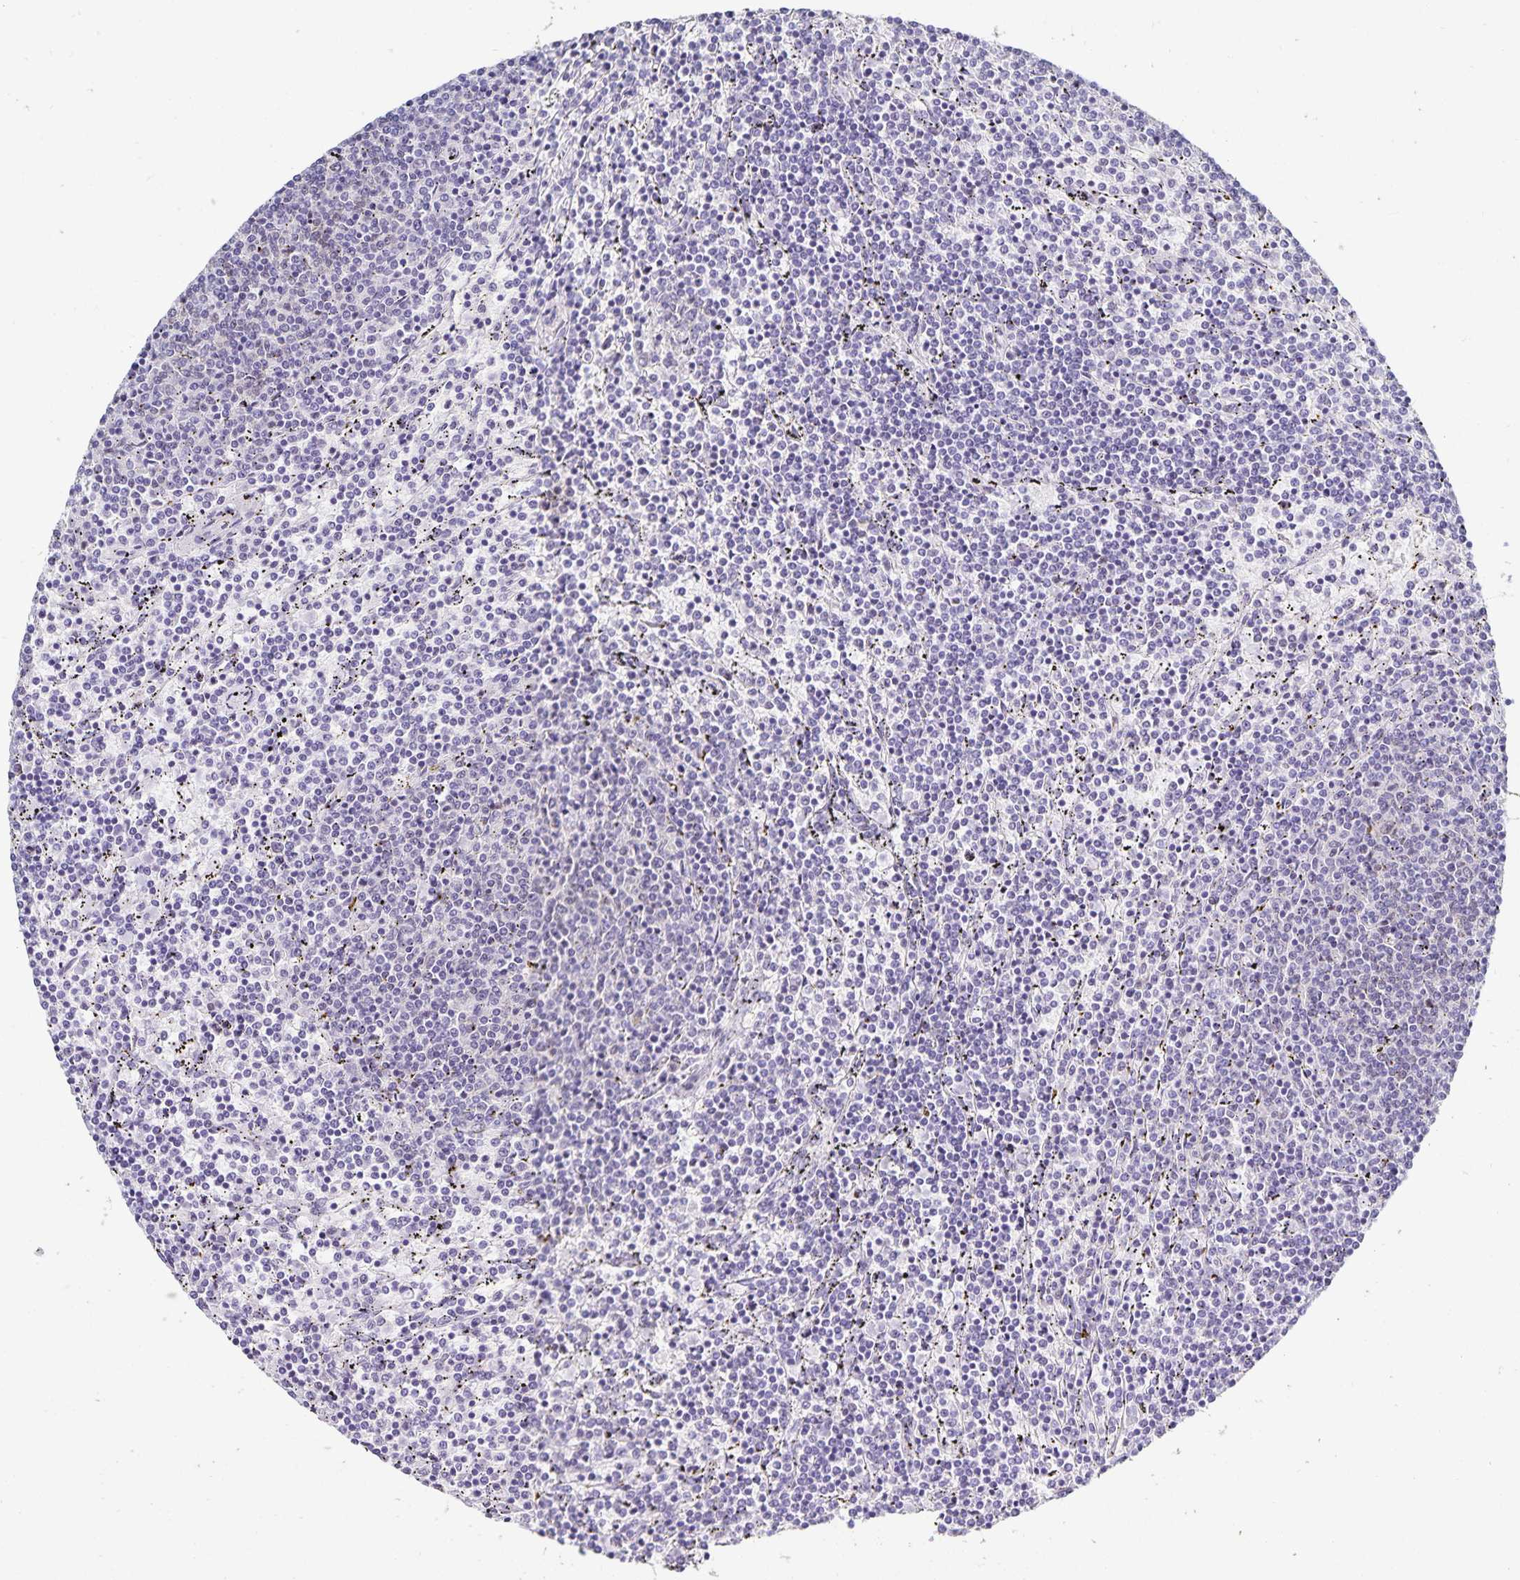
{"staining": {"intensity": "negative", "quantity": "none", "location": "none"}, "tissue": "lymphoma", "cell_type": "Tumor cells", "image_type": "cancer", "snomed": [{"axis": "morphology", "description": "Malignant lymphoma, non-Hodgkin's type, Low grade"}, {"axis": "topography", "description": "Spleen"}], "caption": "Immunohistochemistry (IHC) image of human lymphoma stained for a protein (brown), which reveals no expression in tumor cells.", "gene": "HMGB3", "patient": {"sex": "female", "age": 50}}